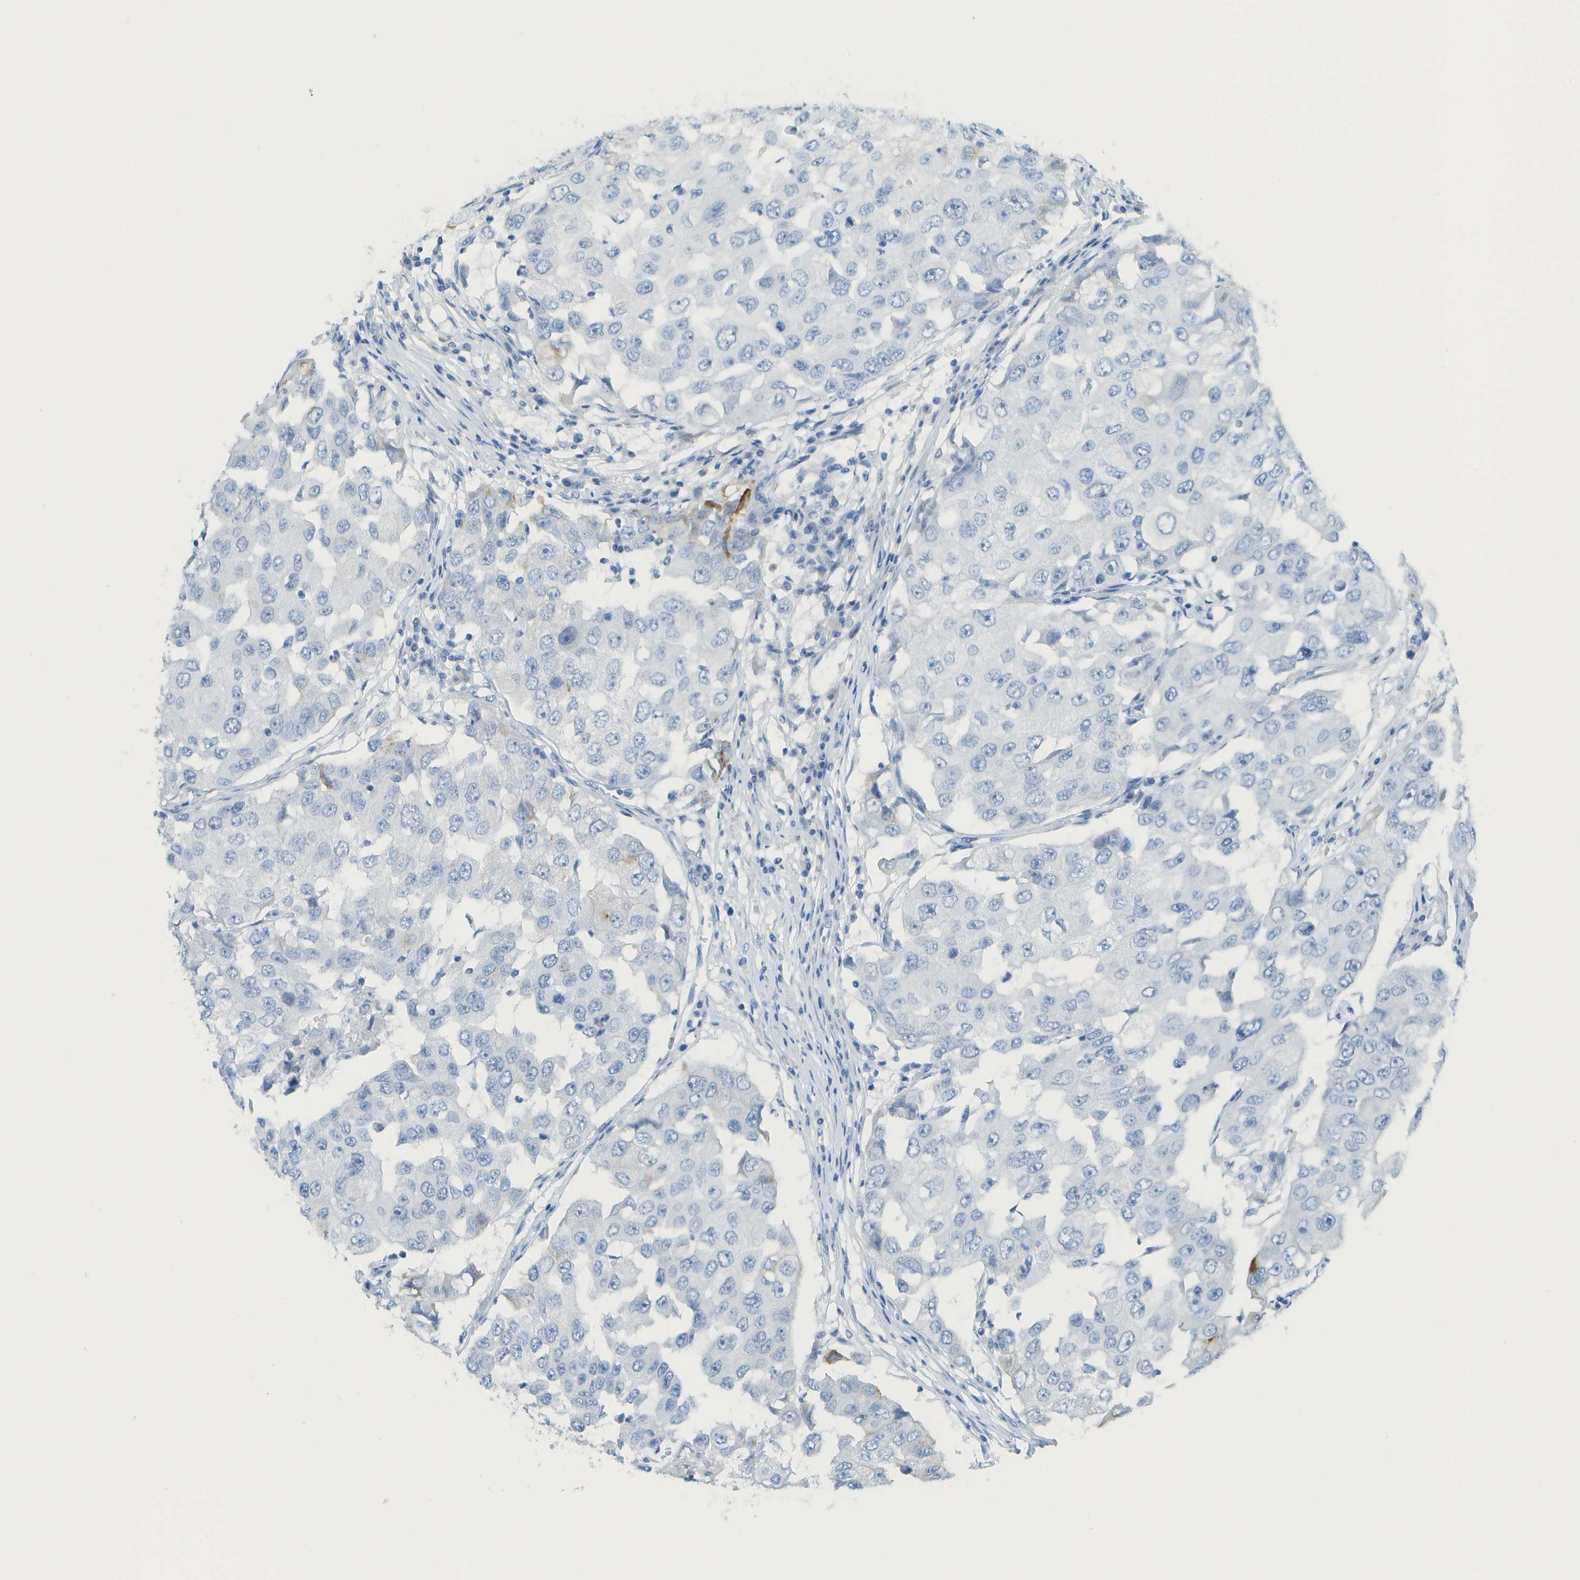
{"staining": {"intensity": "negative", "quantity": "none", "location": "none"}, "tissue": "breast cancer", "cell_type": "Tumor cells", "image_type": "cancer", "snomed": [{"axis": "morphology", "description": "Duct carcinoma"}, {"axis": "topography", "description": "Breast"}], "caption": "Immunohistochemistry photomicrograph of neoplastic tissue: human breast cancer stained with DAB shows no significant protein staining in tumor cells.", "gene": "C1S", "patient": {"sex": "female", "age": 27}}